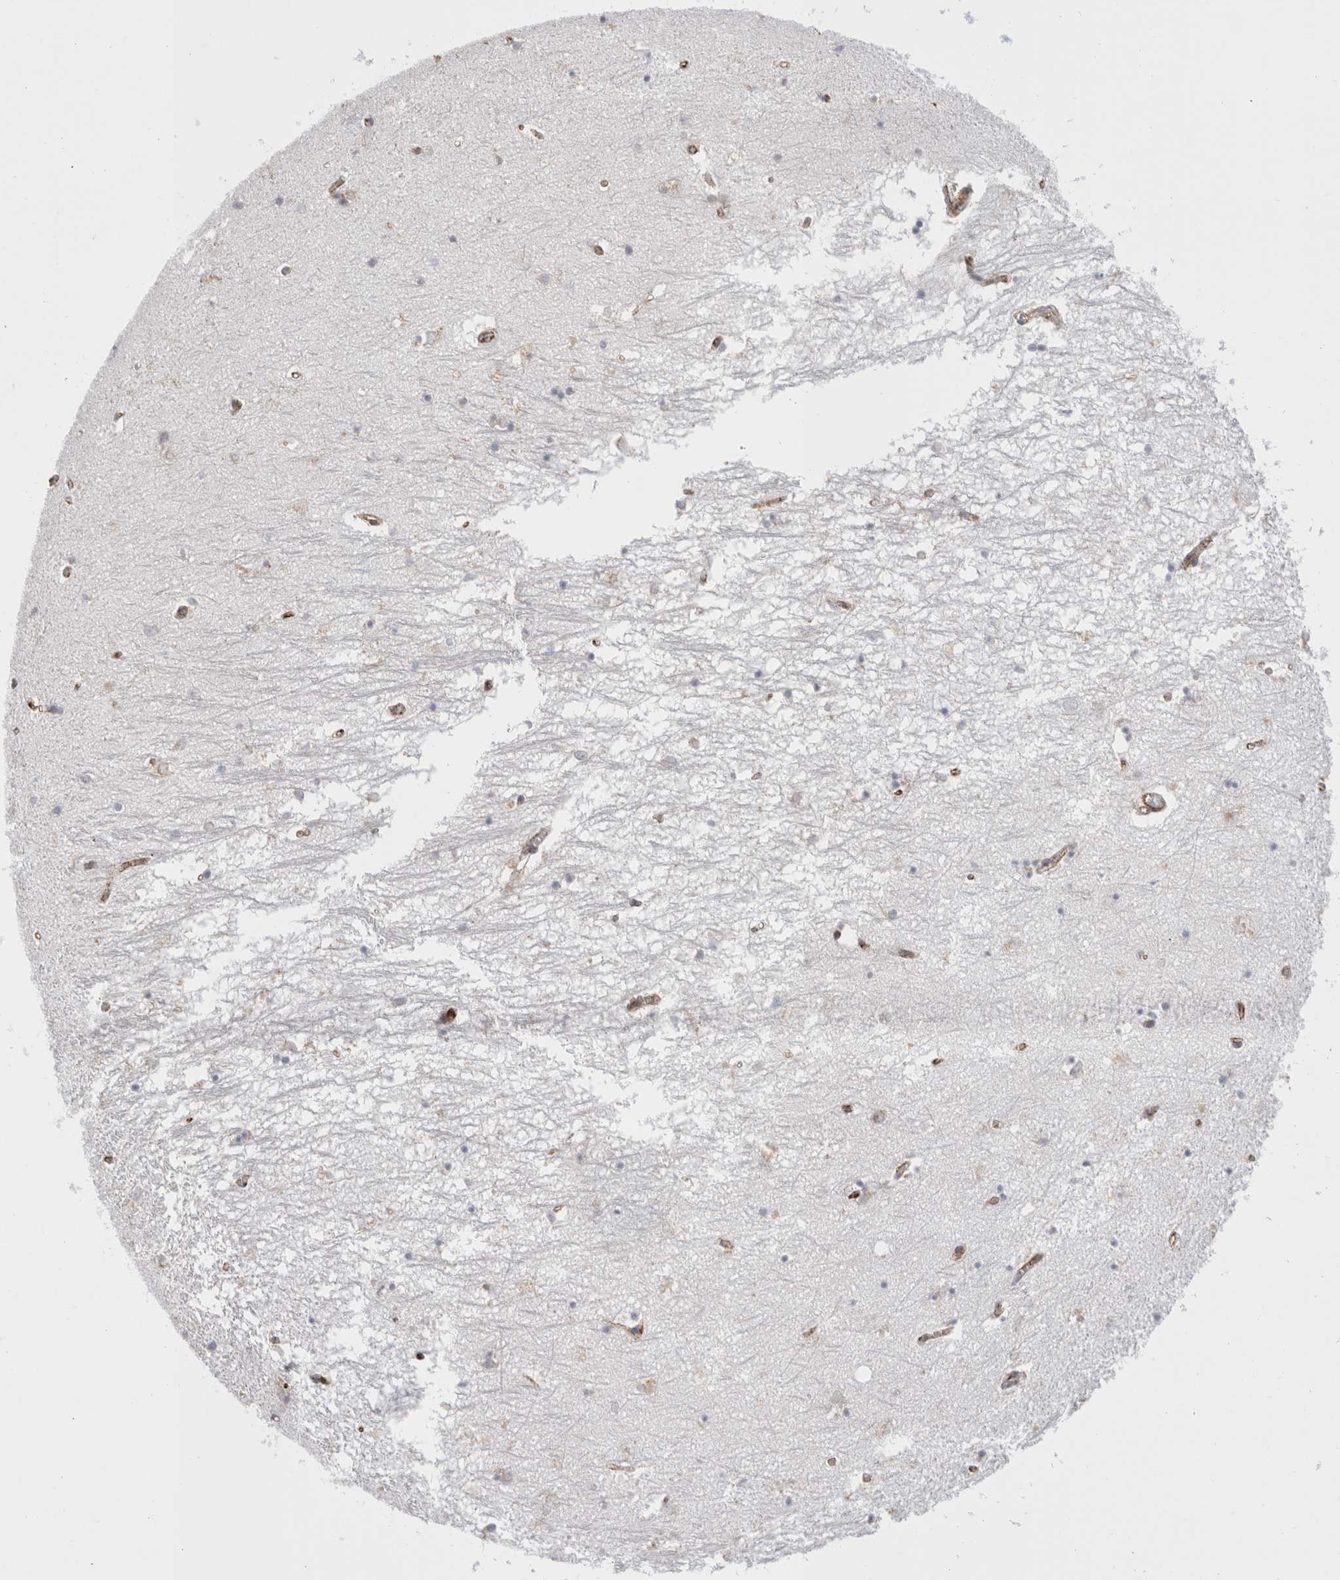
{"staining": {"intensity": "weak", "quantity": "<25%", "location": "cytoplasmic/membranous"}, "tissue": "hippocampus", "cell_type": "Glial cells", "image_type": "normal", "snomed": [{"axis": "morphology", "description": "Normal tissue, NOS"}, {"axis": "topography", "description": "Hippocampus"}], "caption": "The histopathology image displays no staining of glial cells in benign hippocampus.", "gene": "CNPY4", "patient": {"sex": "male", "age": 70}}